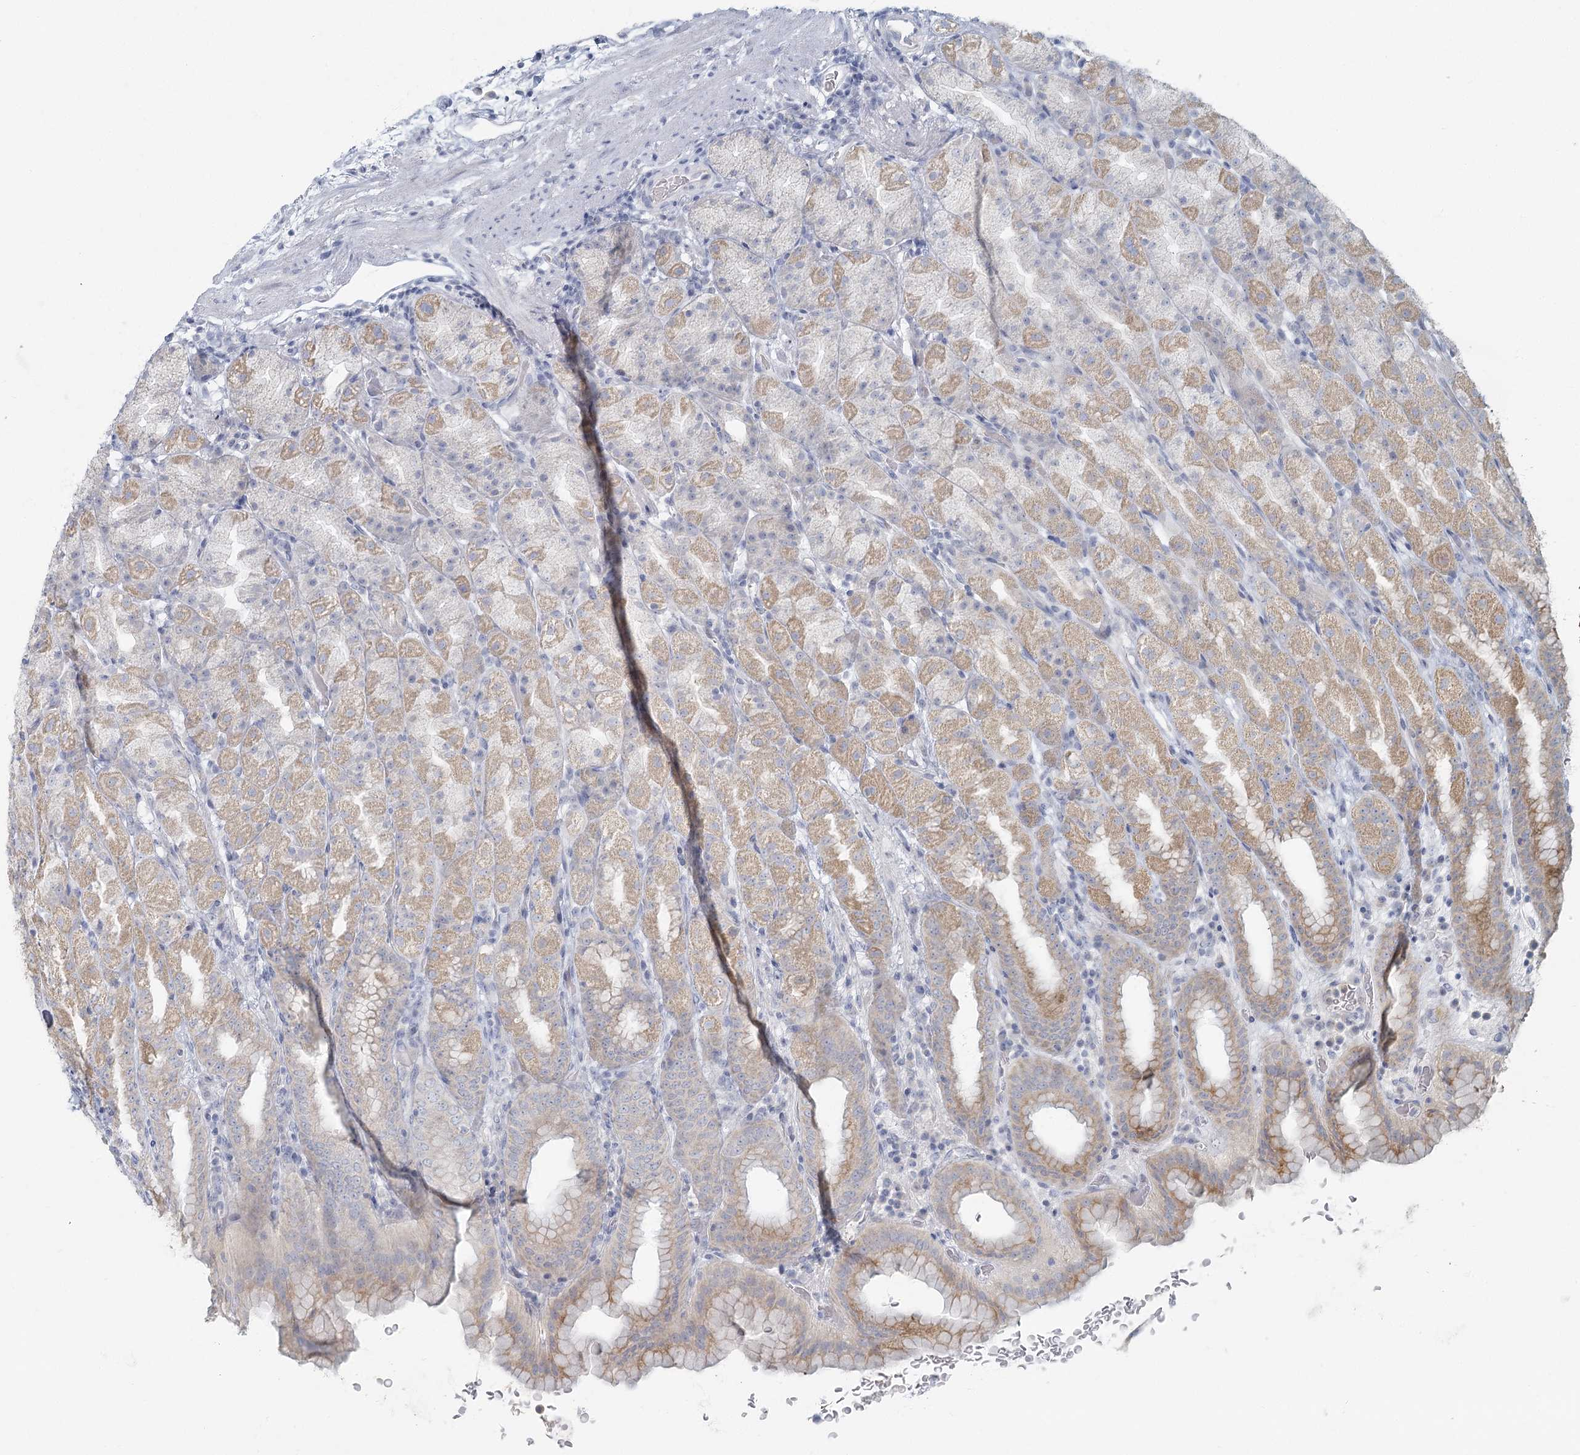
{"staining": {"intensity": "moderate", "quantity": "25%-75%", "location": "cytoplasmic/membranous"}, "tissue": "stomach", "cell_type": "Glandular cells", "image_type": "normal", "snomed": [{"axis": "morphology", "description": "Normal tissue, NOS"}, {"axis": "topography", "description": "Stomach, upper"}], "caption": "An immunohistochemistry histopathology image of unremarkable tissue is shown. Protein staining in brown highlights moderate cytoplasmic/membranous positivity in stomach within glandular cells. The staining is performed using DAB (3,3'-diaminobenzidine) brown chromogen to label protein expression. The nuclei are counter-stained blue using hematoxylin.", "gene": "FAM110C", "patient": {"sex": "male", "age": 68}}